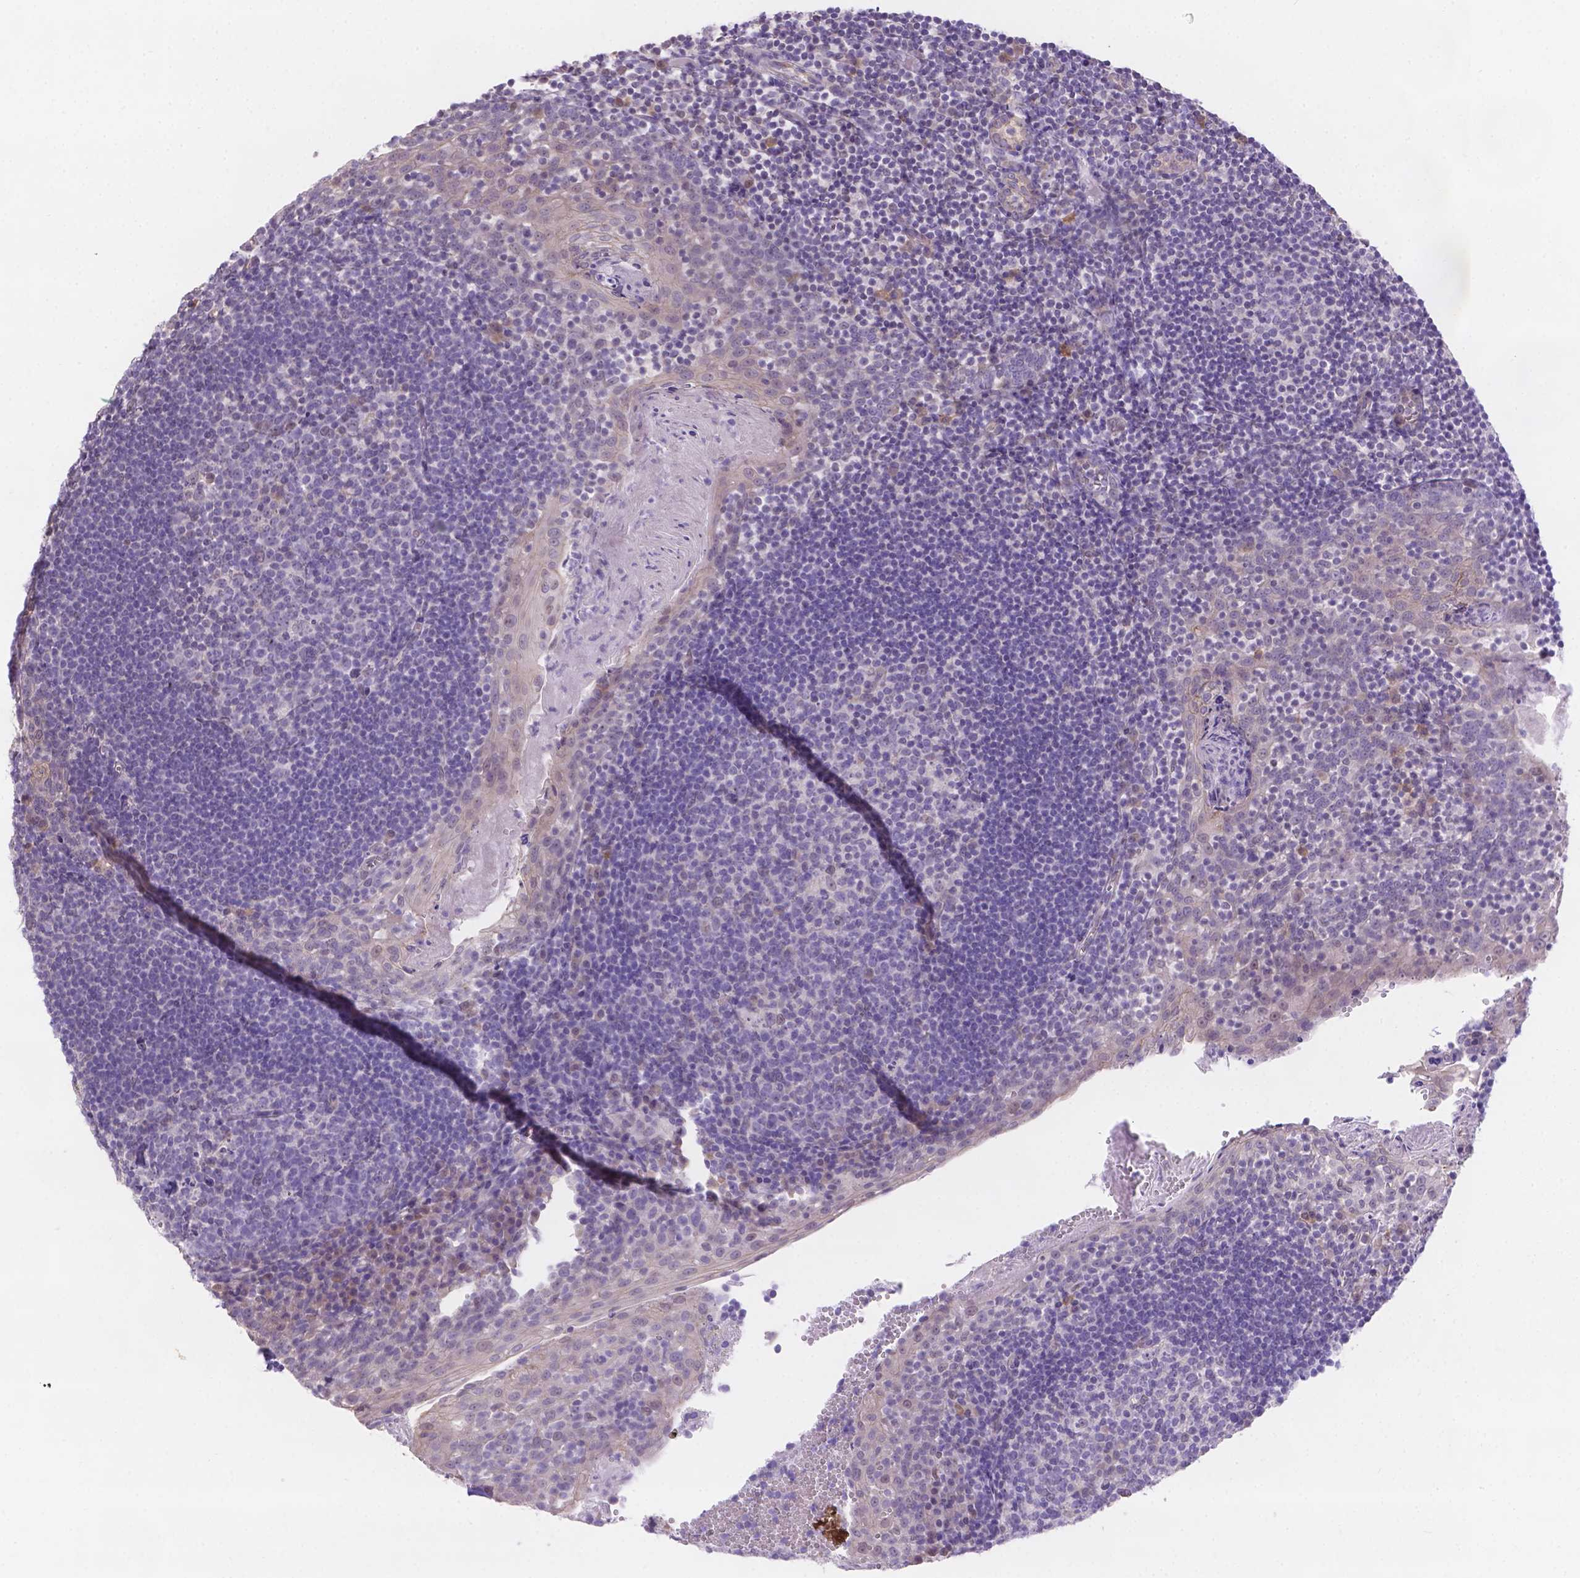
{"staining": {"intensity": "negative", "quantity": "none", "location": "none"}, "tissue": "lymph node", "cell_type": "Germinal center cells", "image_type": "normal", "snomed": [{"axis": "morphology", "description": "Normal tissue, NOS"}, {"axis": "topography", "description": "Lymph node"}], "caption": "IHC micrograph of unremarkable human lymph node stained for a protein (brown), which displays no staining in germinal center cells. The staining is performed using DAB brown chromogen with nuclei counter-stained in using hematoxylin.", "gene": "CD96", "patient": {"sex": "female", "age": 21}}